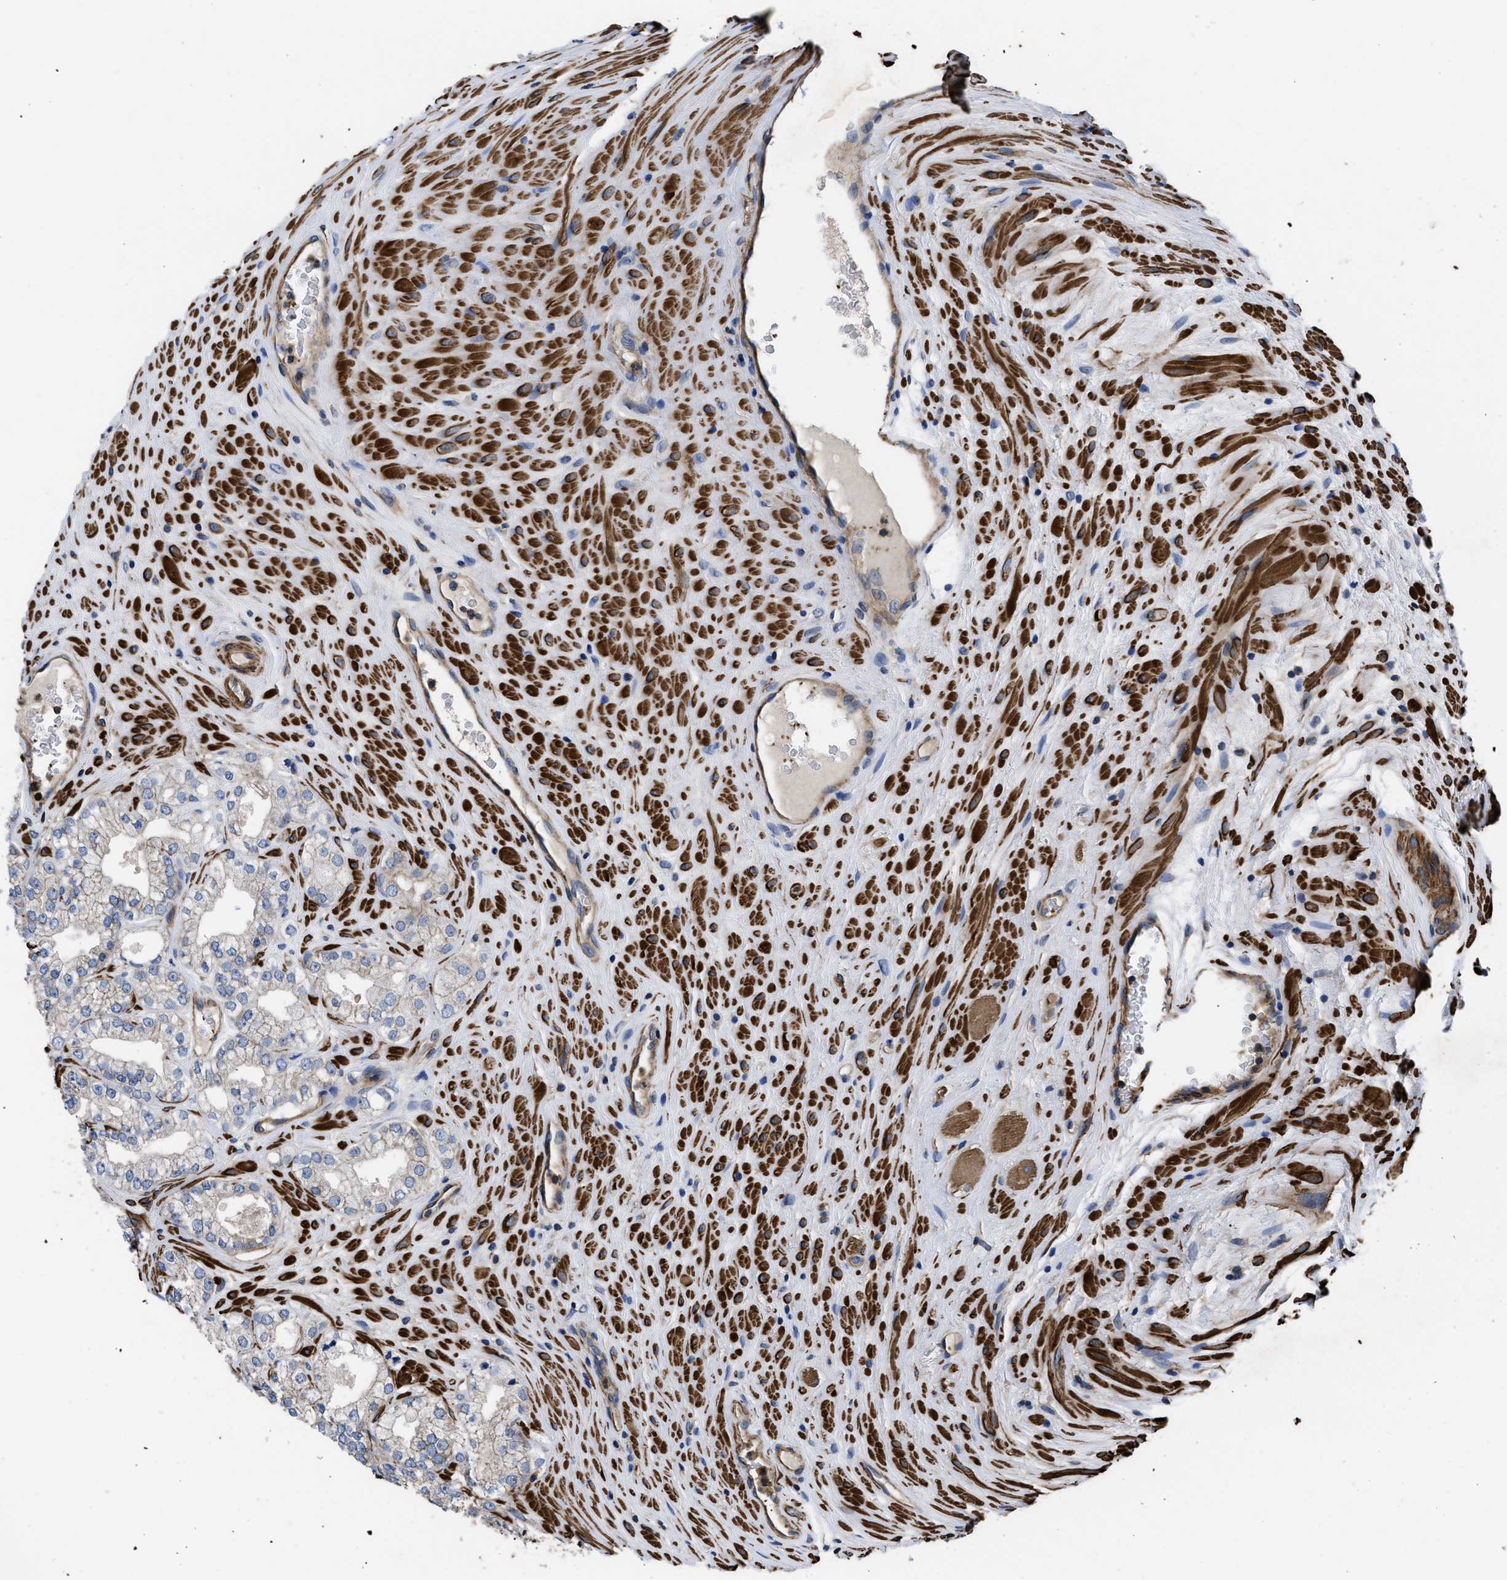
{"staining": {"intensity": "negative", "quantity": "none", "location": "none"}, "tissue": "prostate cancer", "cell_type": "Tumor cells", "image_type": "cancer", "snomed": [{"axis": "morphology", "description": "Adenocarcinoma, High grade"}, {"axis": "topography", "description": "Prostate"}], "caption": "Tumor cells show no significant staining in prostate cancer.", "gene": "SCUBE2", "patient": {"sex": "male", "age": 71}}